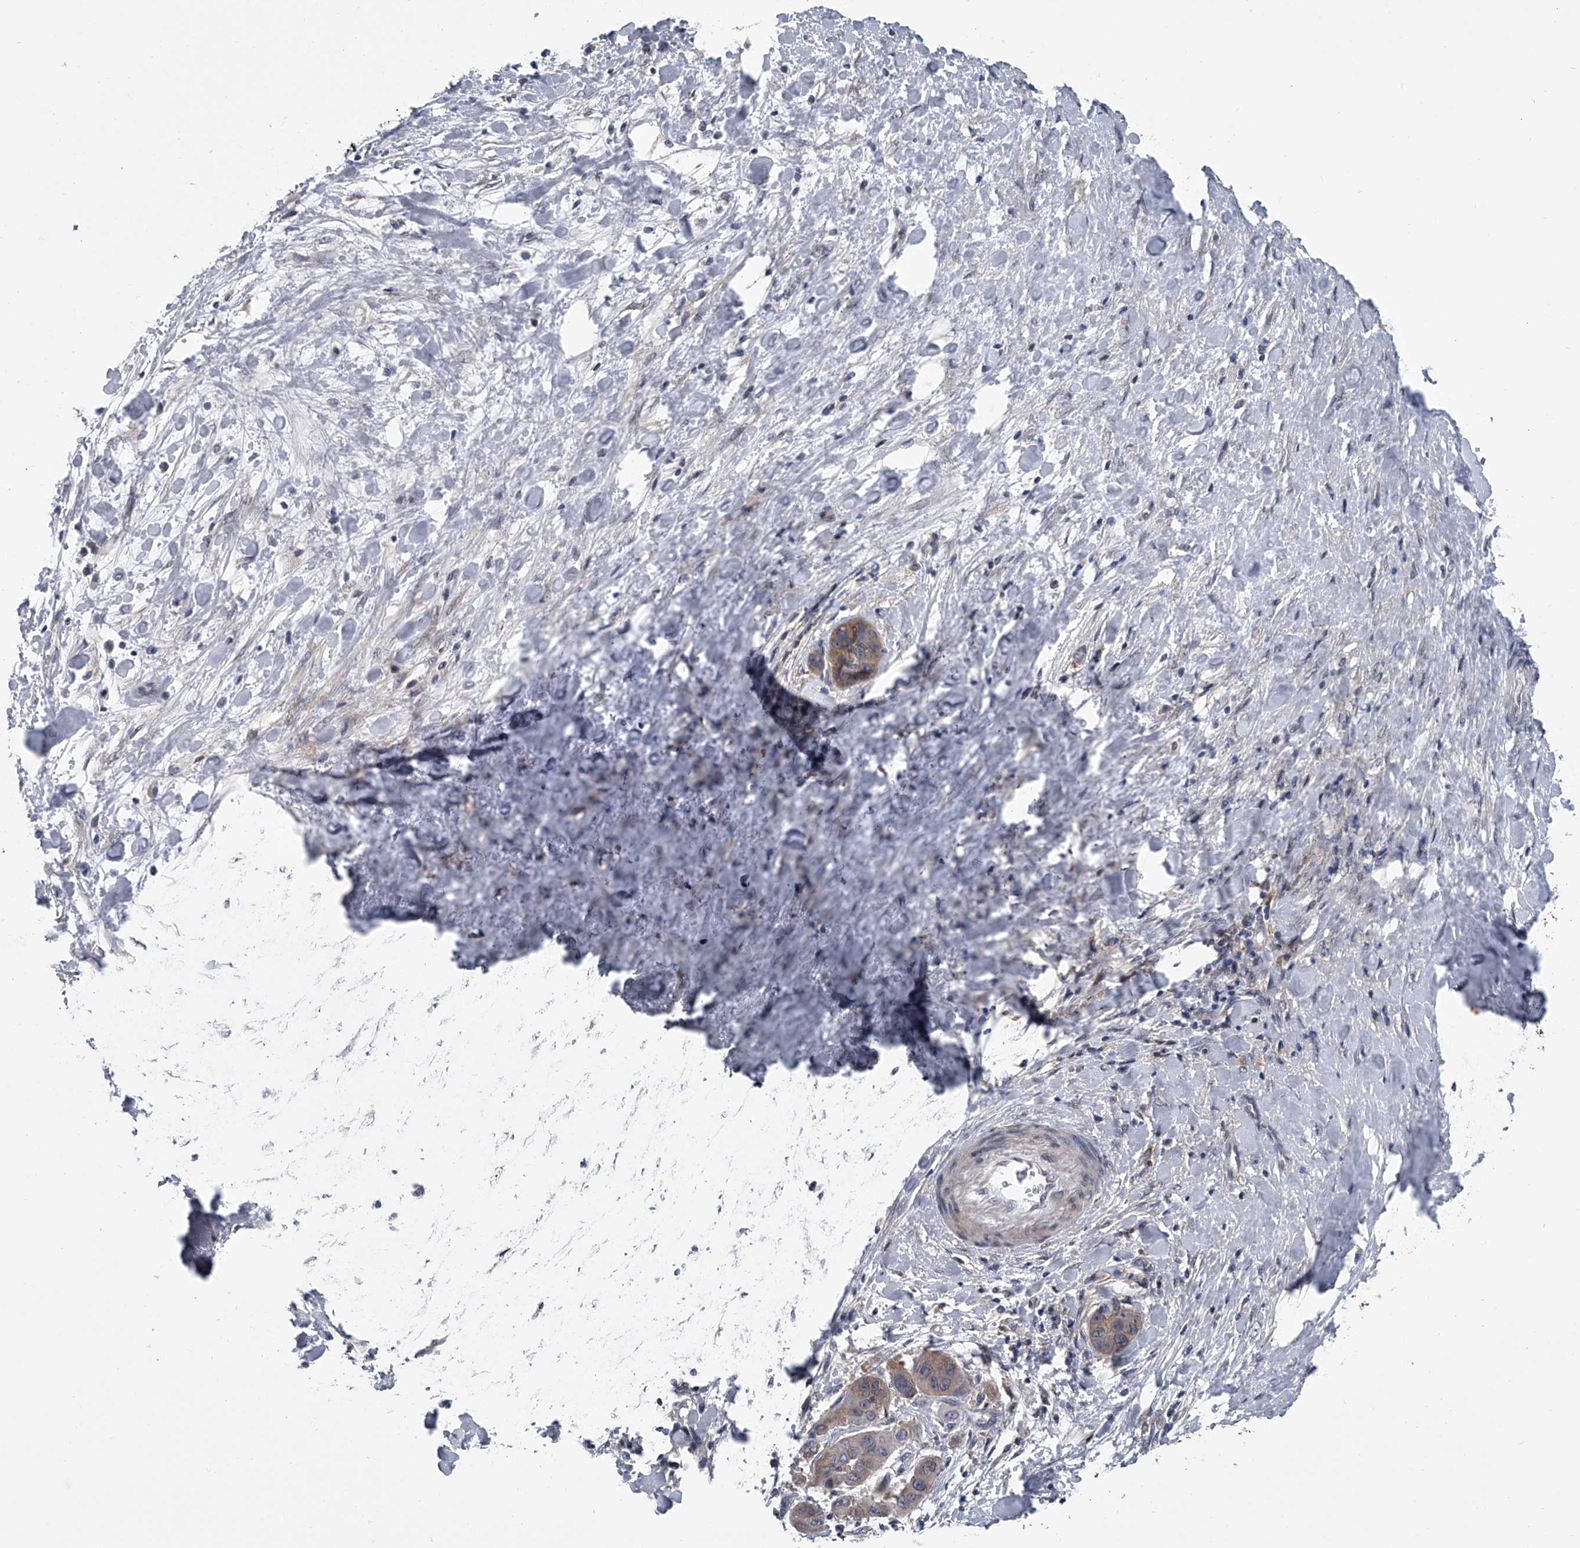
{"staining": {"intensity": "moderate", "quantity": ">75%", "location": "cytoplasmic/membranous"}, "tissue": "liver cancer", "cell_type": "Tumor cells", "image_type": "cancer", "snomed": [{"axis": "morphology", "description": "Cholangiocarcinoma"}, {"axis": "topography", "description": "Liver"}], "caption": "Immunohistochemistry photomicrograph of neoplastic tissue: human liver cancer stained using immunohistochemistry (IHC) shows medium levels of moderate protein expression localized specifically in the cytoplasmic/membranous of tumor cells, appearing as a cytoplasmic/membranous brown color.", "gene": "PPP2R5D", "patient": {"sex": "female", "age": 52}}